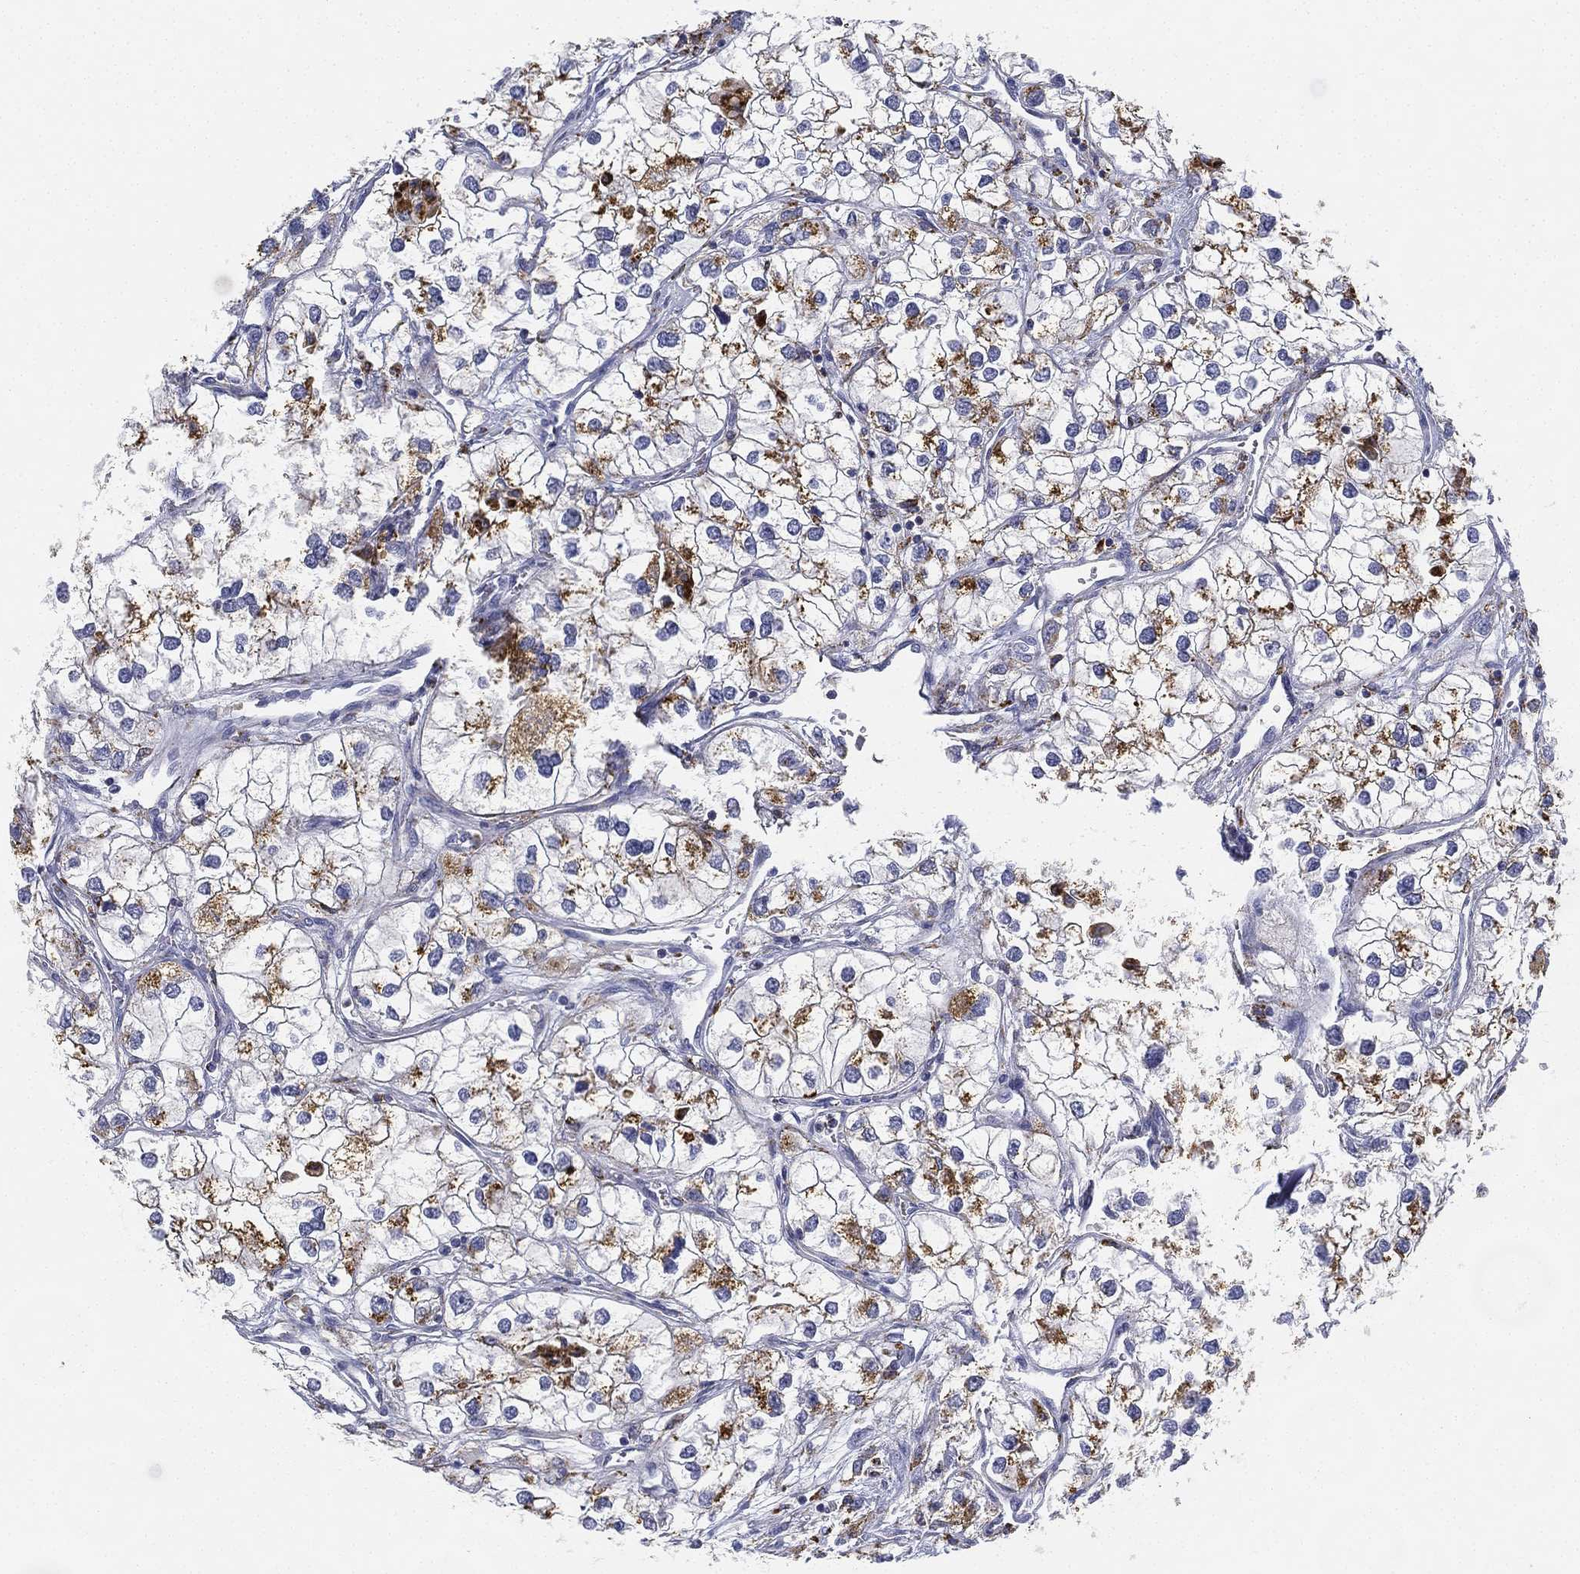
{"staining": {"intensity": "moderate", "quantity": "25%-75%", "location": "cytoplasmic/membranous"}, "tissue": "renal cancer", "cell_type": "Tumor cells", "image_type": "cancer", "snomed": [{"axis": "morphology", "description": "Adenocarcinoma, NOS"}, {"axis": "topography", "description": "Kidney"}], "caption": "Immunohistochemistry (IHC) of human renal cancer (adenocarcinoma) reveals medium levels of moderate cytoplasmic/membranous staining in about 25%-75% of tumor cells.", "gene": "NPC2", "patient": {"sex": "male", "age": 59}}